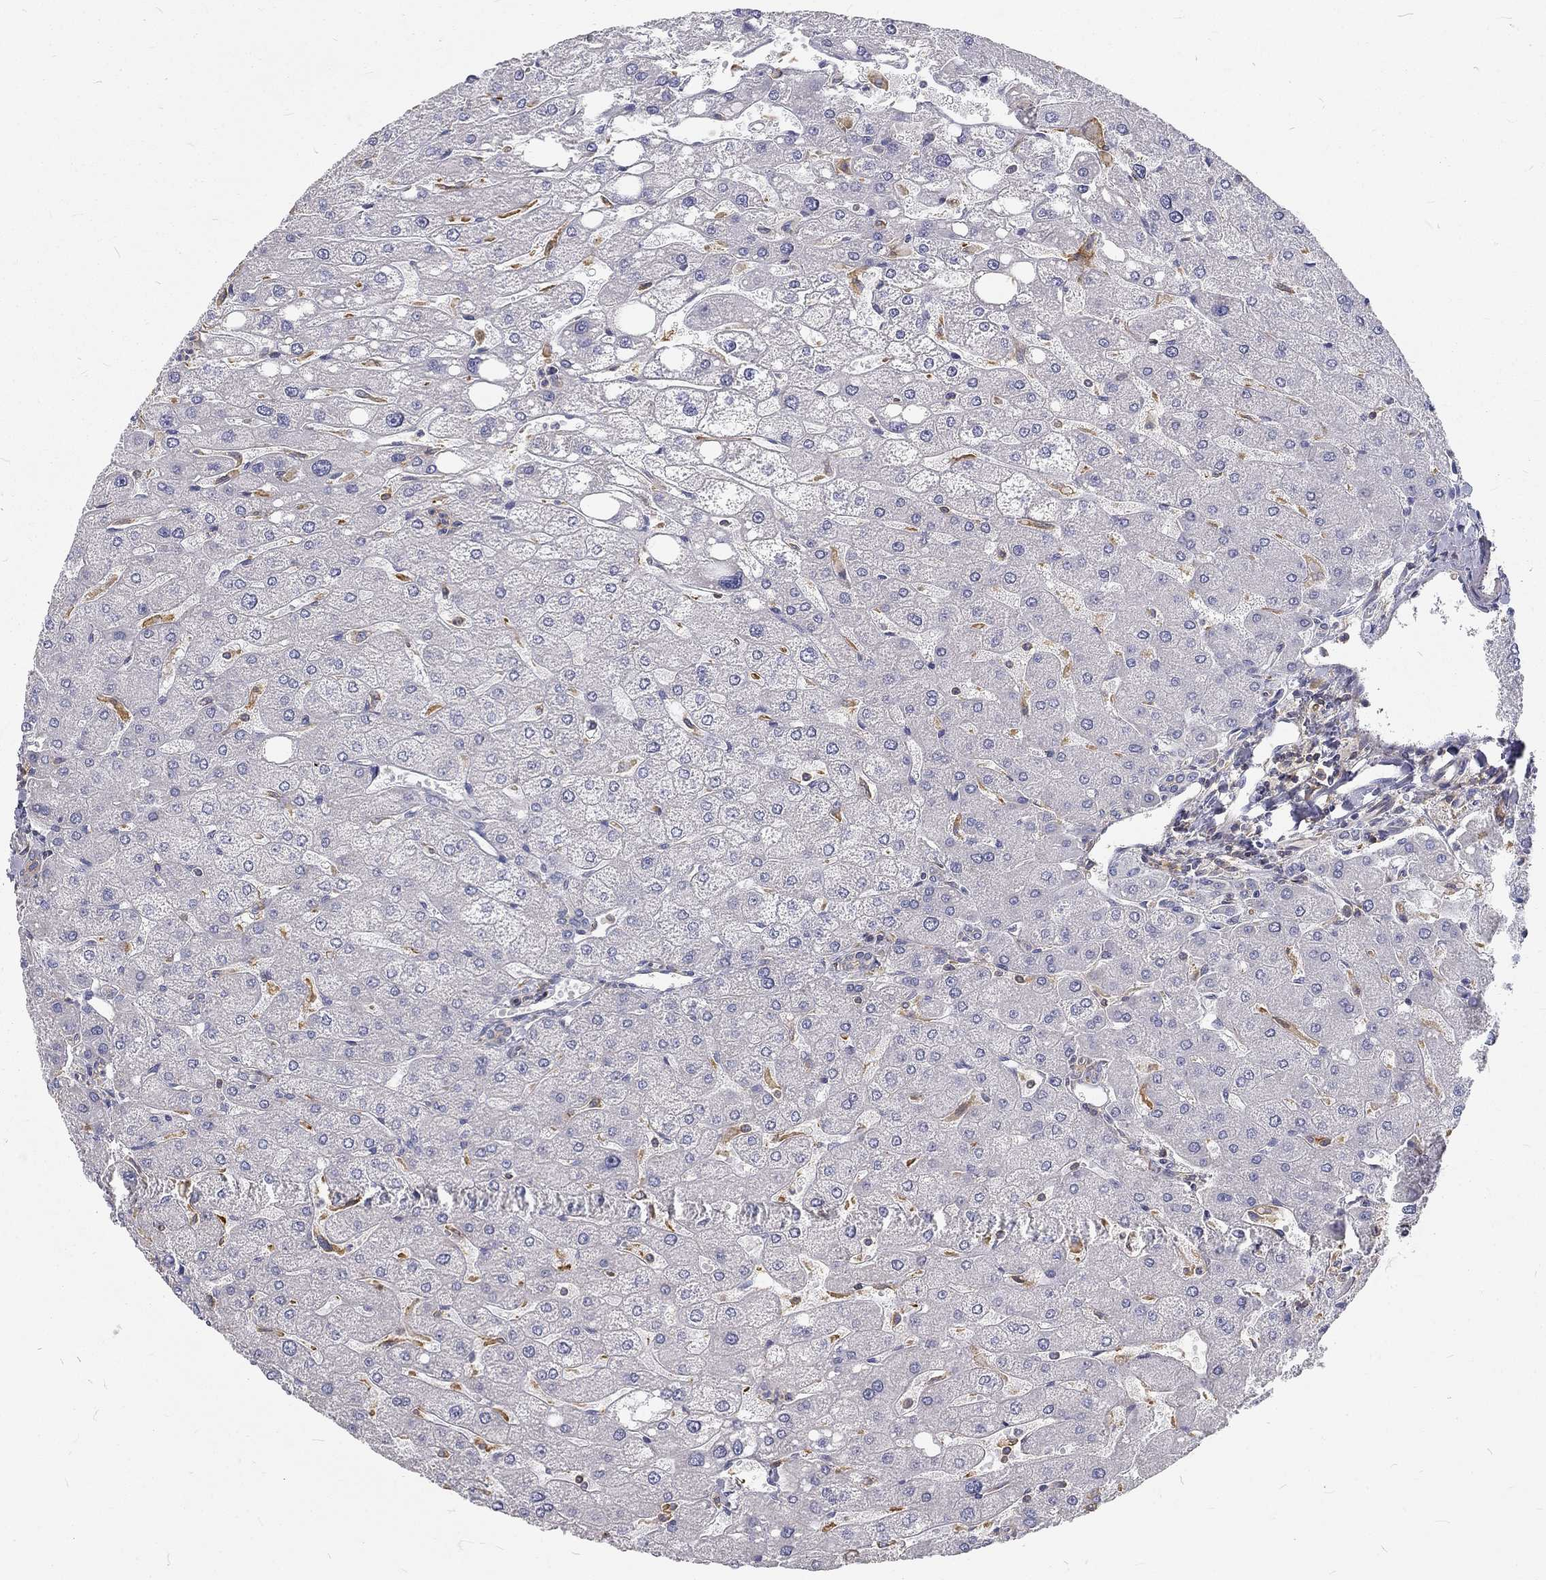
{"staining": {"intensity": "moderate", "quantity": ">75%", "location": "cytoplasmic/membranous"}, "tissue": "liver", "cell_type": "Cholangiocytes", "image_type": "normal", "snomed": [{"axis": "morphology", "description": "Normal tissue, NOS"}, {"axis": "topography", "description": "Liver"}], "caption": "Liver stained with DAB (3,3'-diaminobenzidine) immunohistochemistry reveals medium levels of moderate cytoplasmic/membranous positivity in approximately >75% of cholangiocytes. (Stains: DAB in brown, nuclei in blue, Microscopy: brightfield microscopy at high magnification).", "gene": "MTMR11", "patient": {"sex": "male", "age": 67}}